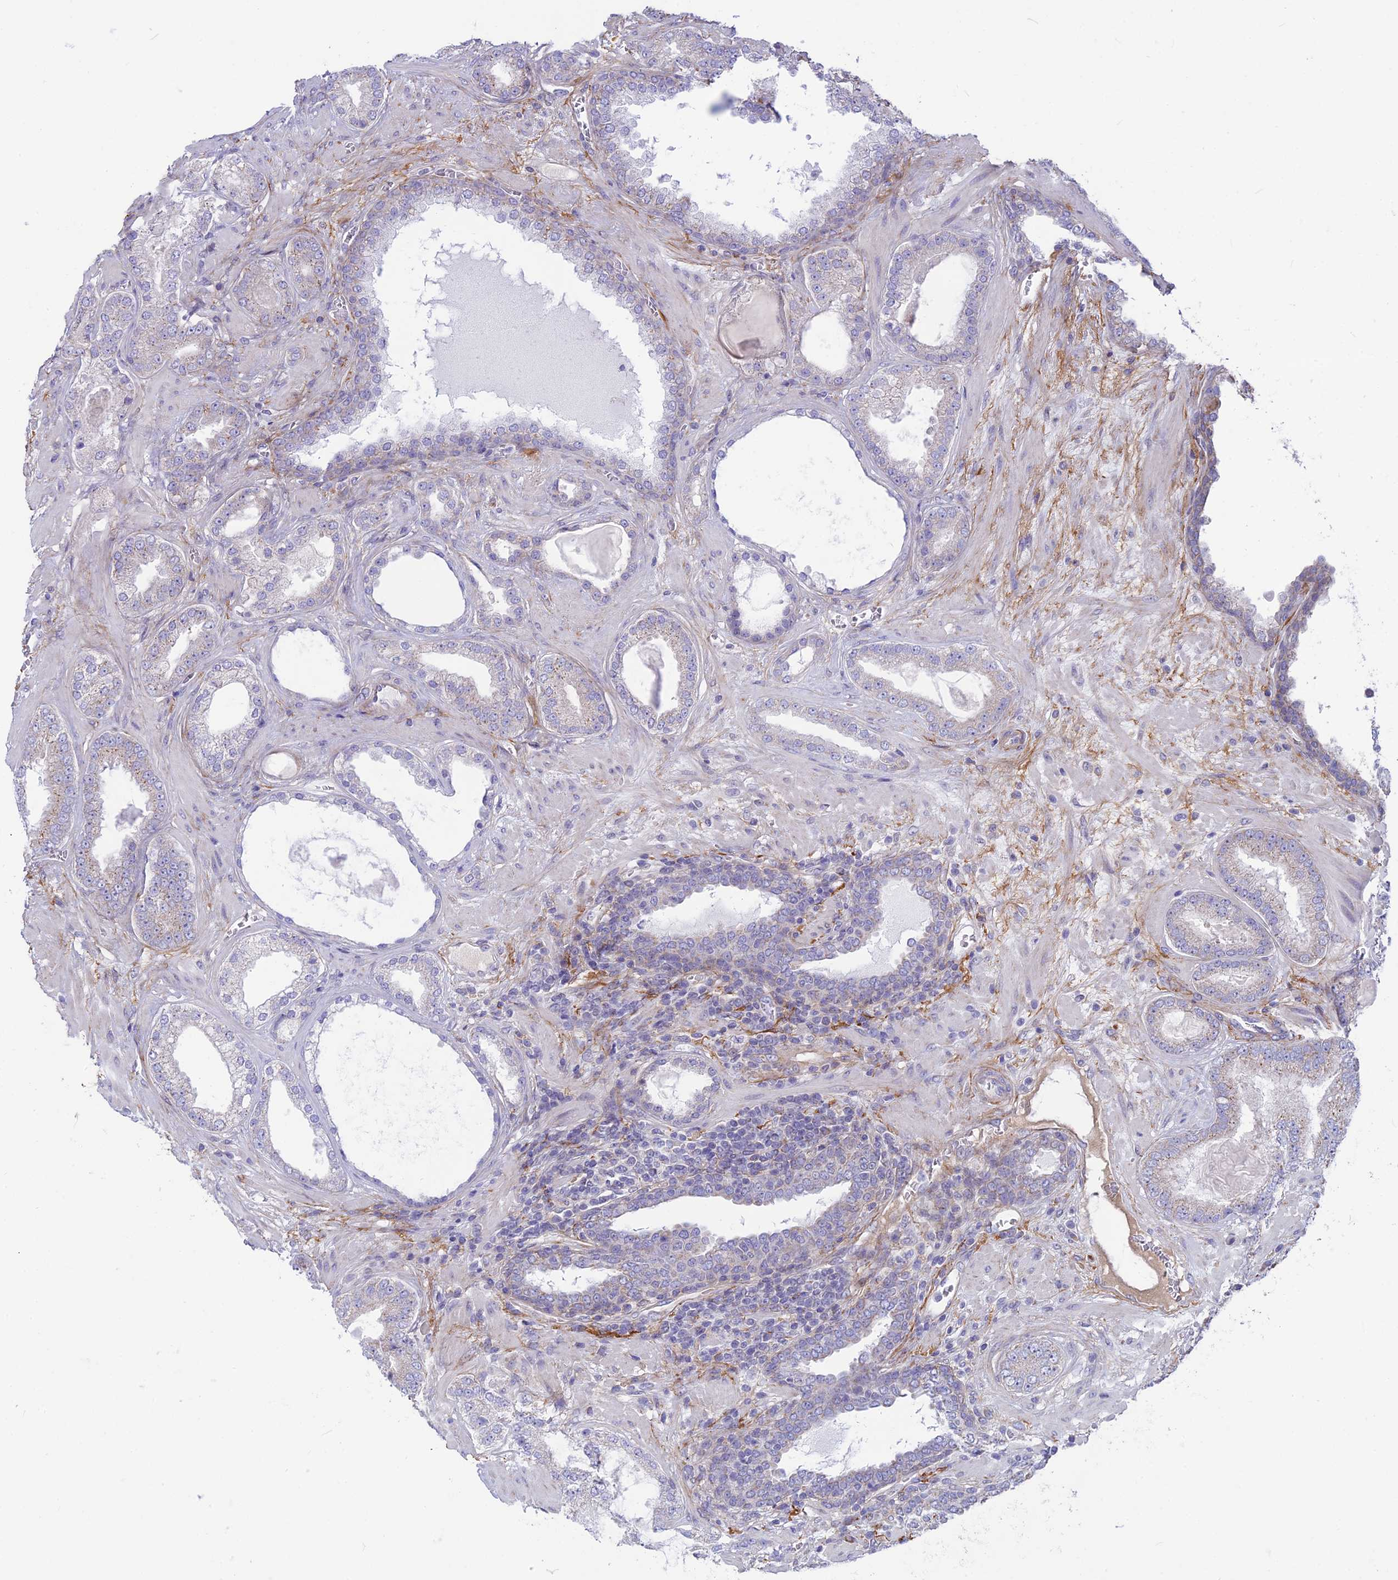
{"staining": {"intensity": "negative", "quantity": "none", "location": "none"}, "tissue": "prostate cancer", "cell_type": "Tumor cells", "image_type": "cancer", "snomed": [{"axis": "morphology", "description": "Adenocarcinoma, Low grade"}, {"axis": "topography", "description": "Prostate"}], "caption": "DAB immunohistochemical staining of prostate low-grade adenocarcinoma reveals no significant positivity in tumor cells. Nuclei are stained in blue.", "gene": "PLAC9", "patient": {"sex": "male", "age": 57}}